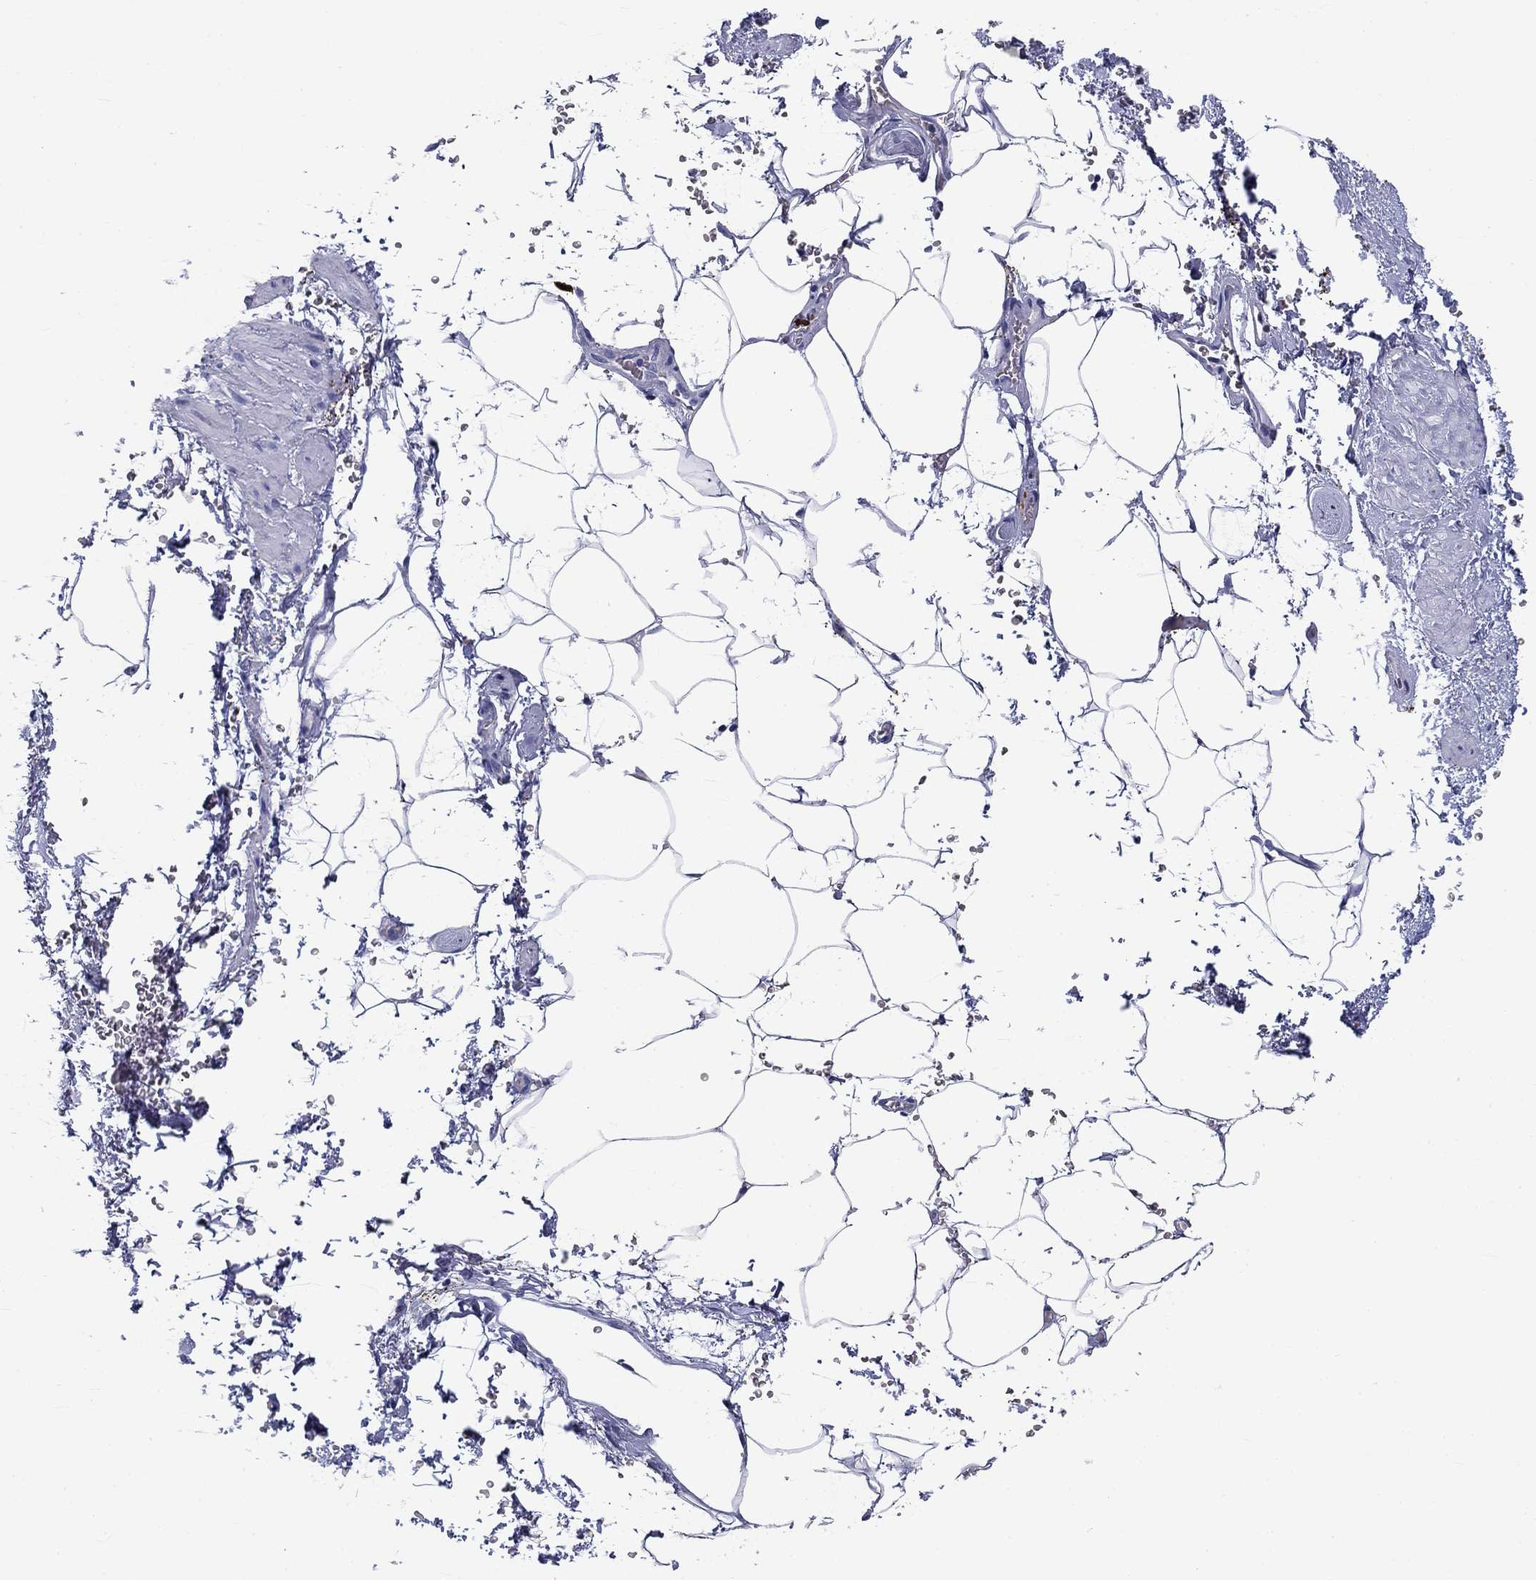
{"staining": {"intensity": "negative", "quantity": "none", "location": "none"}, "tissue": "adipose tissue", "cell_type": "Adipocytes", "image_type": "normal", "snomed": [{"axis": "morphology", "description": "Normal tissue, NOS"}, {"axis": "topography", "description": "Soft tissue"}, {"axis": "topography", "description": "Adipose tissue"}, {"axis": "topography", "description": "Vascular tissue"}, {"axis": "topography", "description": "Peripheral nerve tissue"}], "caption": "The micrograph demonstrates no staining of adipocytes in normal adipose tissue. Brightfield microscopy of immunohistochemistry stained with DAB (brown) and hematoxylin (blue), captured at high magnification.", "gene": "CD40LG", "patient": {"sex": "male", "age": 68}}